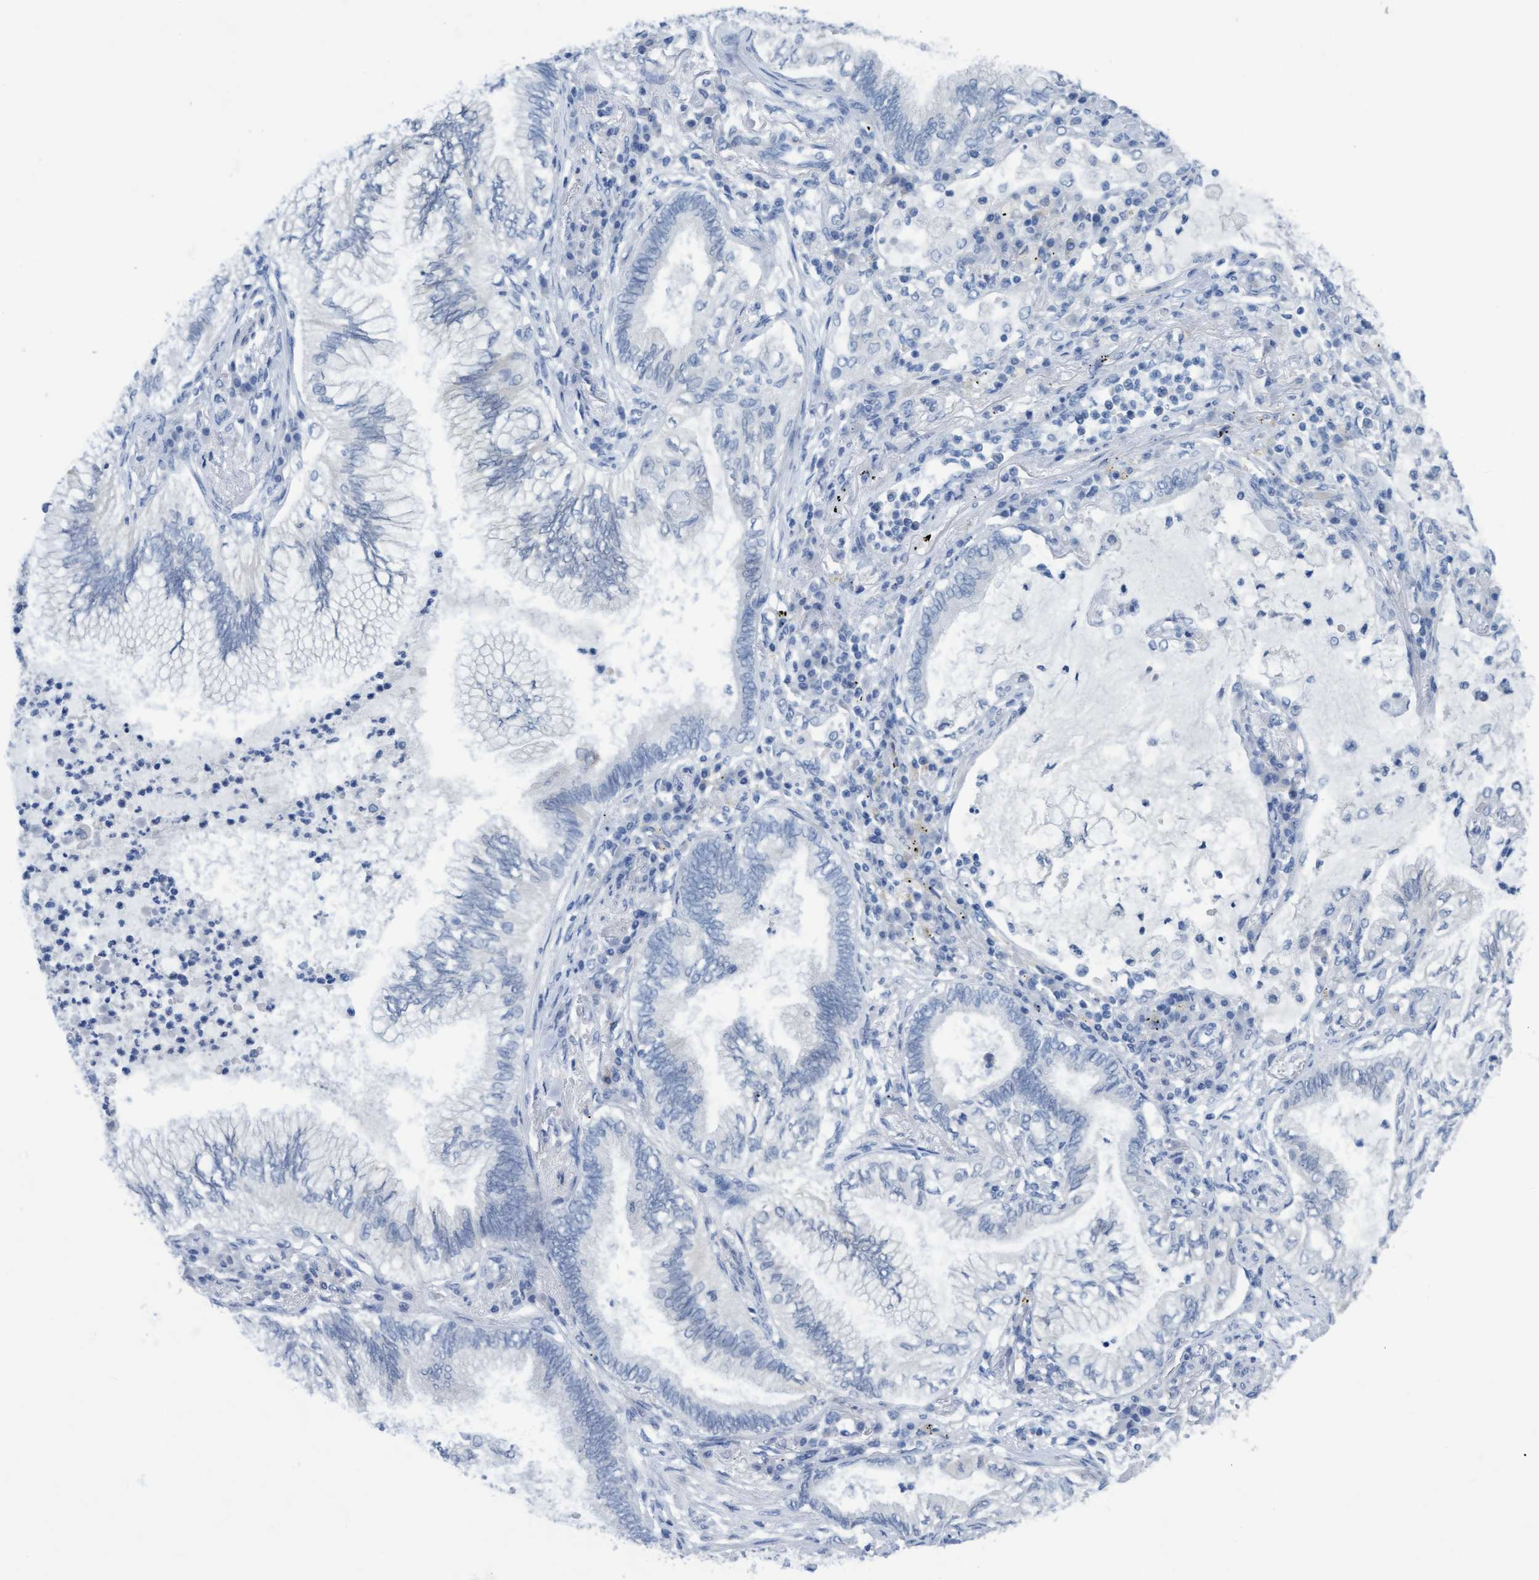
{"staining": {"intensity": "negative", "quantity": "none", "location": "none"}, "tissue": "lung cancer", "cell_type": "Tumor cells", "image_type": "cancer", "snomed": [{"axis": "morphology", "description": "Normal tissue, NOS"}, {"axis": "morphology", "description": "Adenocarcinoma, NOS"}, {"axis": "topography", "description": "Bronchus"}, {"axis": "topography", "description": "Lung"}], "caption": "Lung cancer (adenocarcinoma) was stained to show a protein in brown. There is no significant staining in tumor cells.", "gene": "SSTR3", "patient": {"sex": "female", "age": 70}}